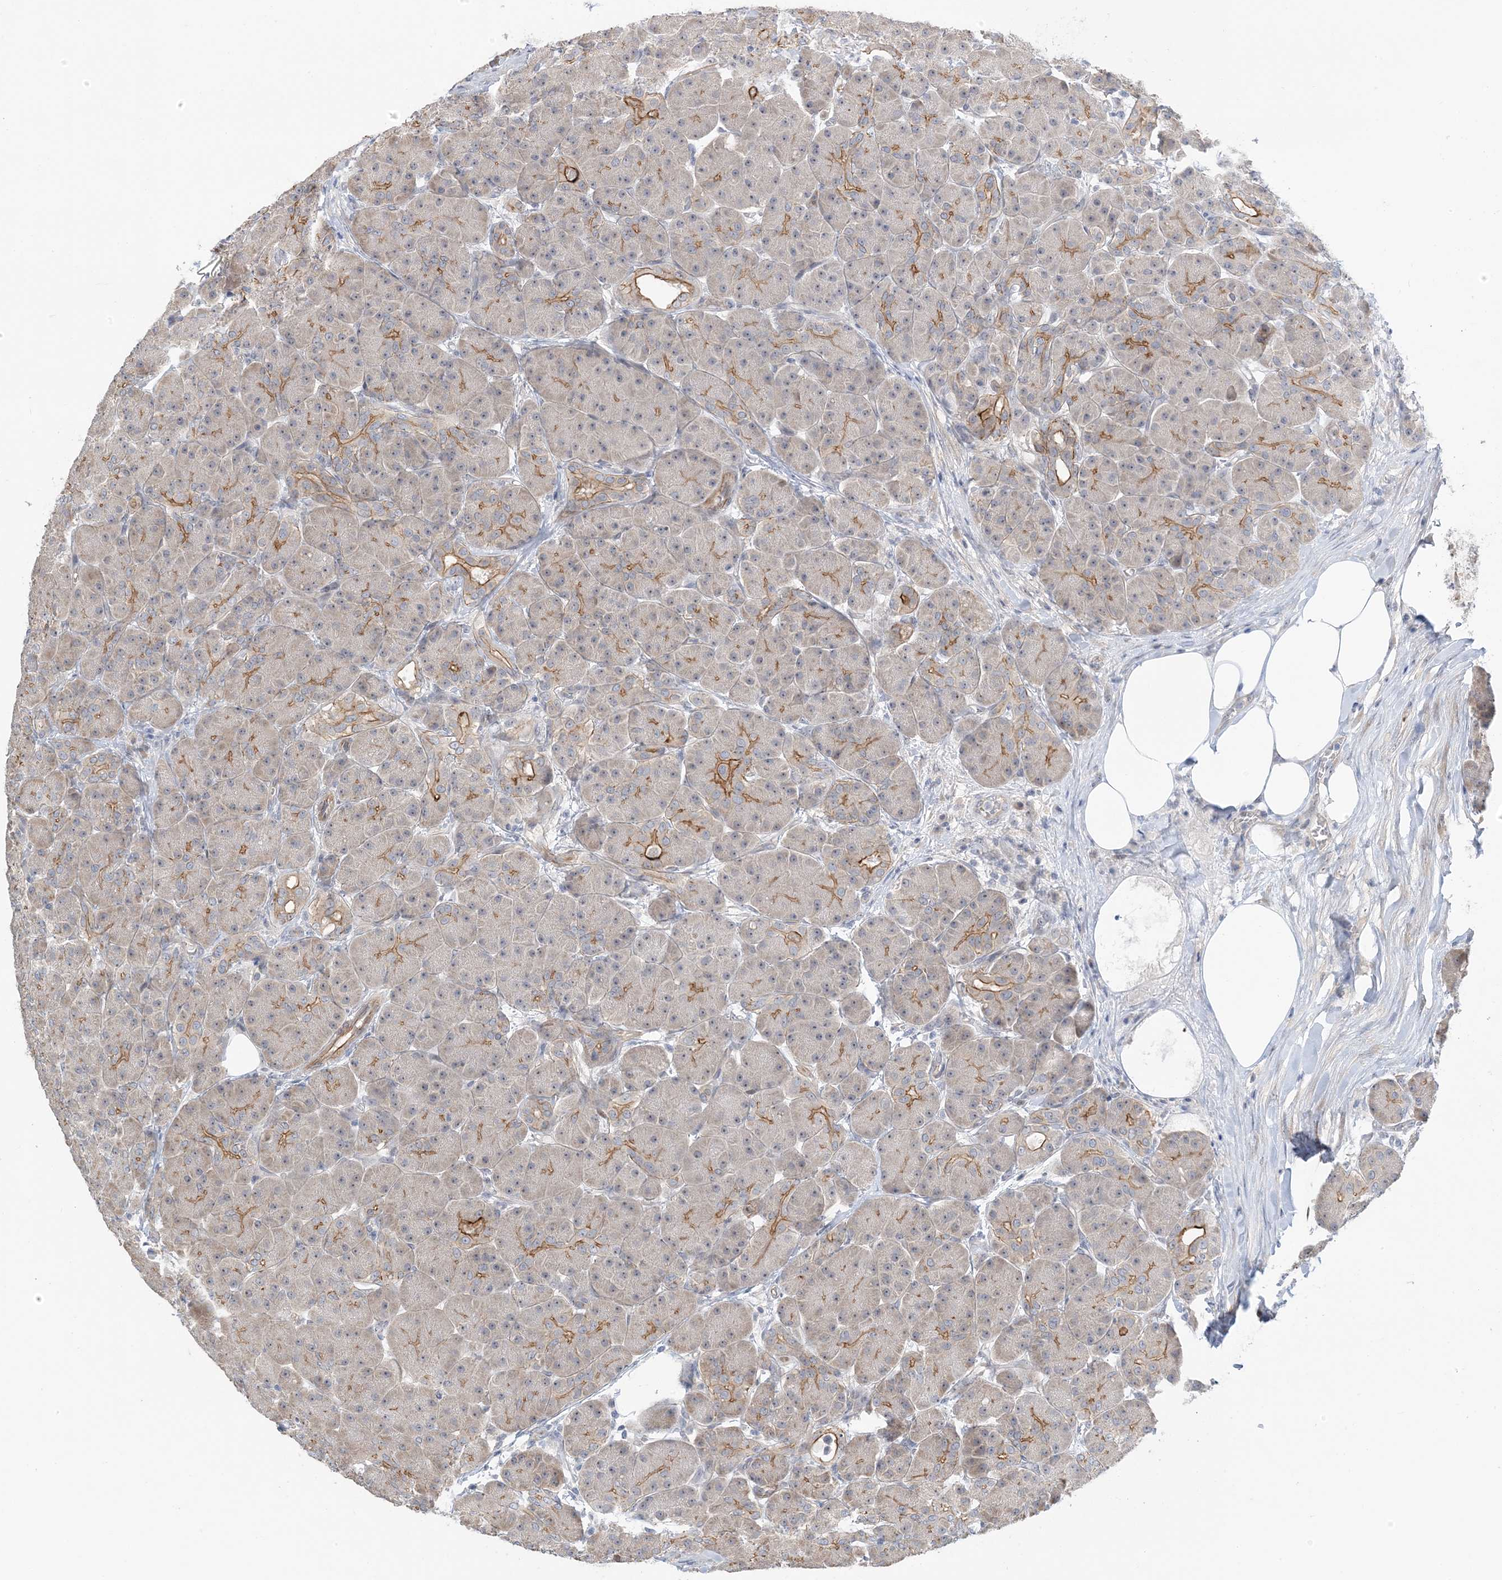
{"staining": {"intensity": "moderate", "quantity": "<25%", "location": "cytoplasmic/membranous"}, "tissue": "pancreas", "cell_type": "Exocrine glandular cells", "image_type": "normal", "snomed": [{"axis": "morphology", "description": "Normal tissue, NOS"}, {"axis": "topography", "description": "Pancreas"}], "caption": "A histopathology image of human pancreas stained for a protein shows moderate cytoplasmic/membranous brown staining in exocrine glandular cells. (DAB IHC with brightfield microscopy, high magnification).", "gene": "IL36B", "patient": {"sex": "male", "age": 63}}